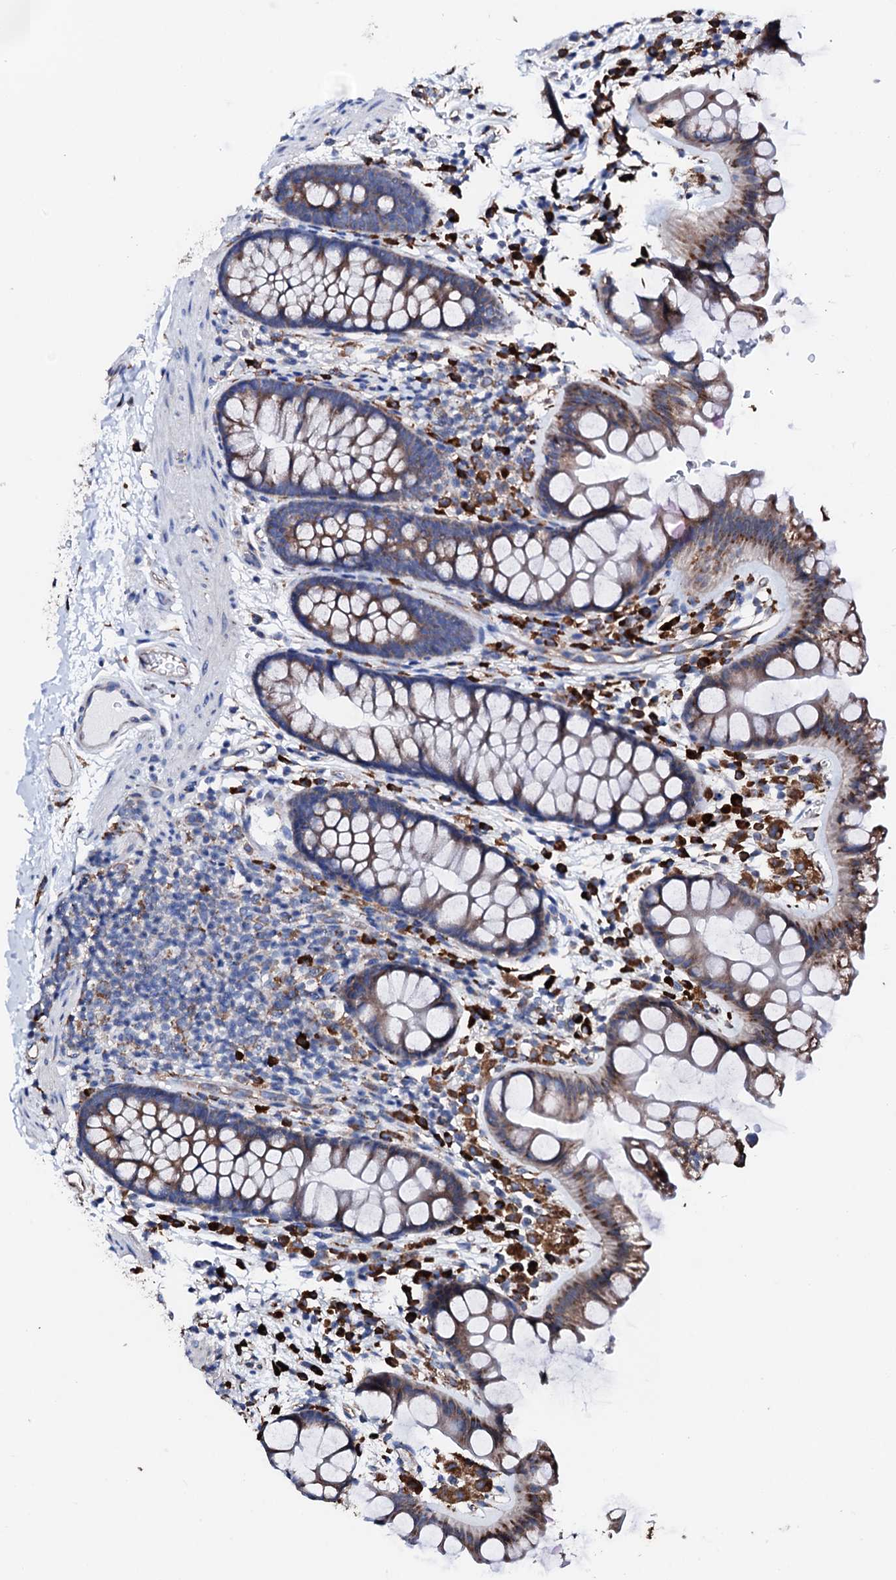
{"staining": {"intensity": "moderate", "quantity": ">75%", "location": "cytoplasmic/membranous"}, "tissue": "colon", "cell_type": "Endothelial cells", "image_type": "normal", "snomed": [{"axis": "morphology", "description": "Normal tissue, NOS"}, {"axis": "topography", "description": "Colon"}], "caption": "This micrograph shows IHC staining of benign human colon, with medium moderate cytoplasmic/membranous expression in about >75% of endothelial cells.", "gene": "AMDHD1", "patient": {"sex": "female", "age": 62}}